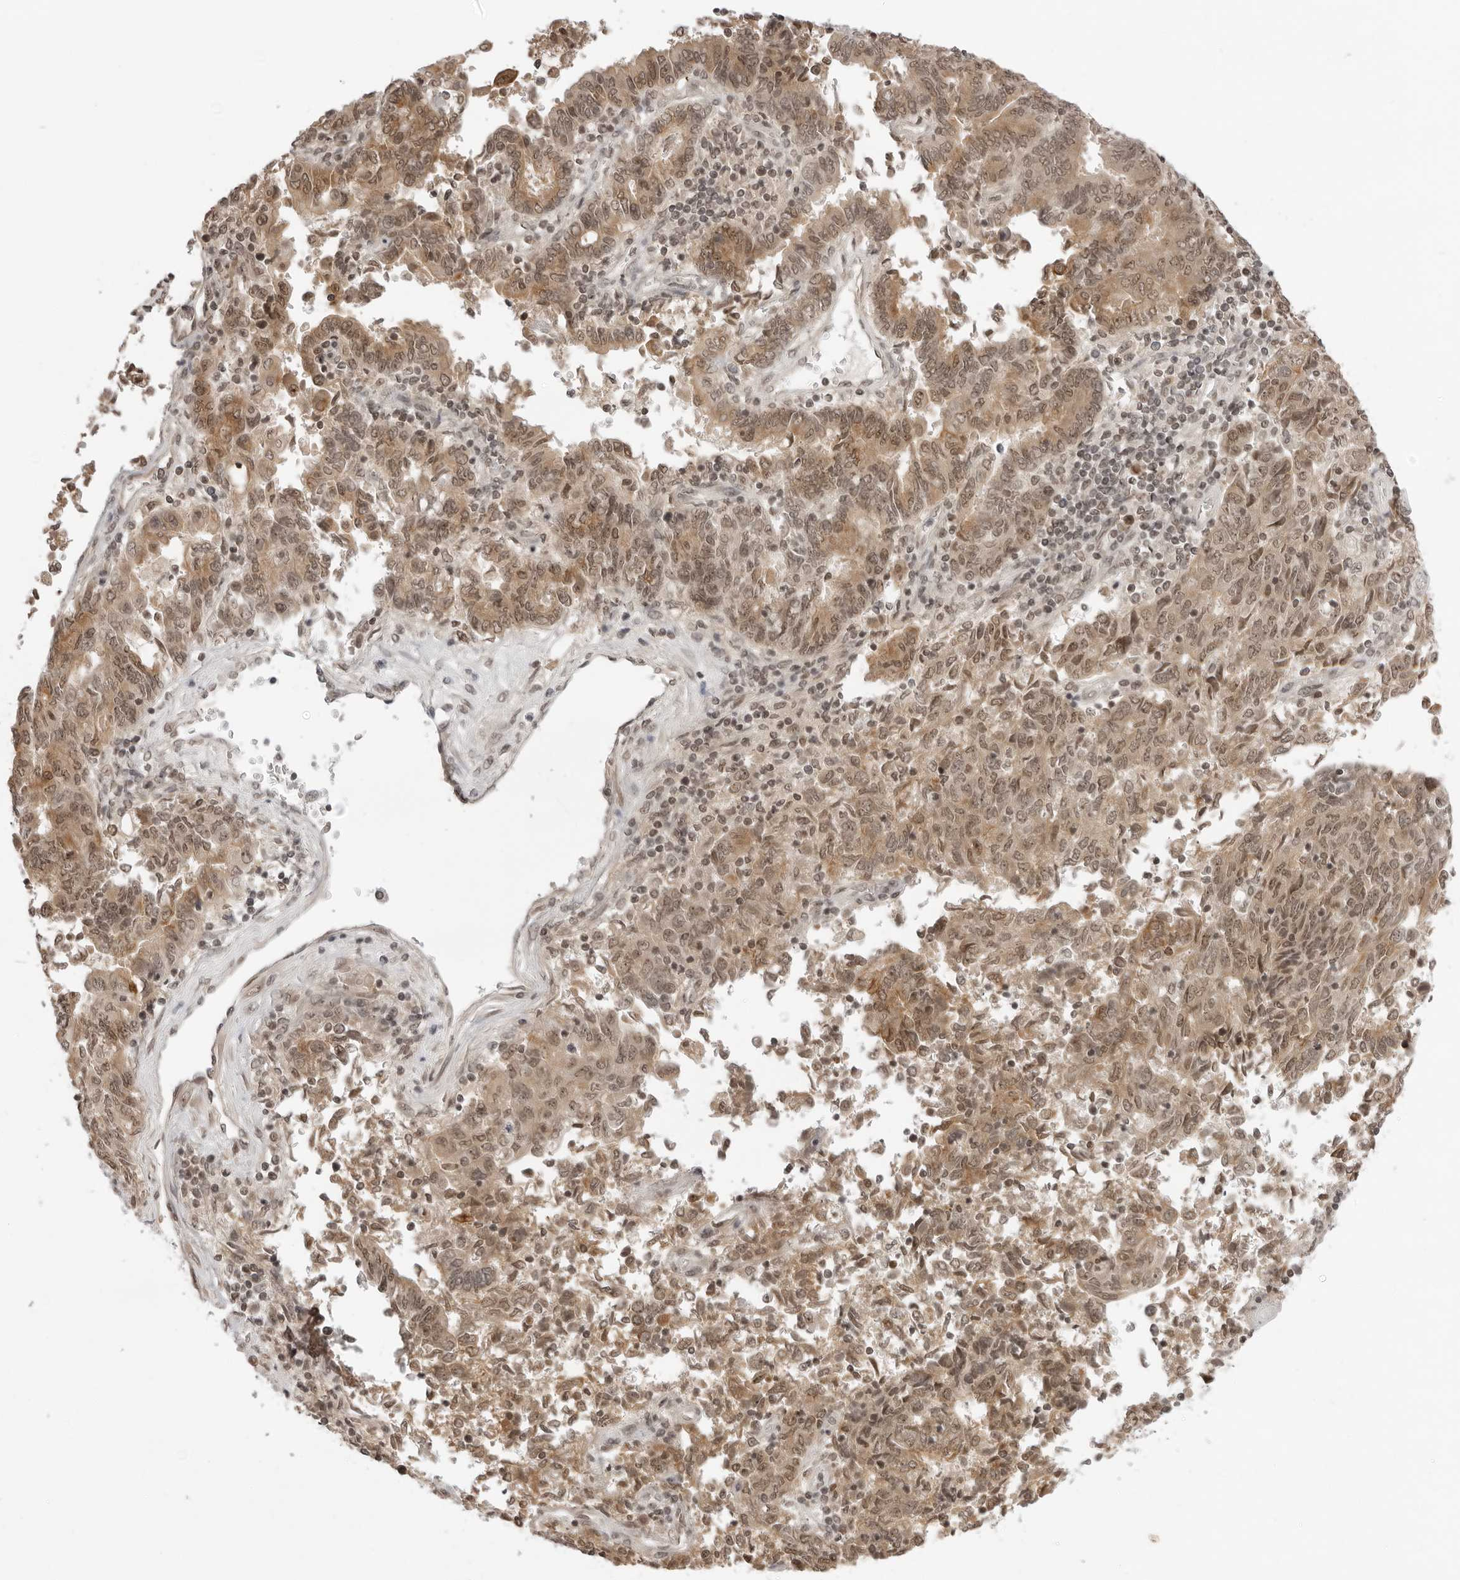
{"staining": {"intensity": "moderate", "quantity": ">75%", "location": "cytoplasmic/membranous,nuclear"}, "tissue": "endometrial cancer", "cell_type": "Tumor cells", "image_type": "cancer", "snomed": [{"axis": "morphology", "description": "Adenocarcinoma, NOS"}, {"axis": "topography", "description": "Endometrium"}], "caption": "Tumor cells reveal moderate cytoplasmic/membranous and nuclear expression in approximately >75% of cells in endometrial adenocarcinoma.", "gene": "EXOSC10", "patient": {"sex": "female", "age": 80}}